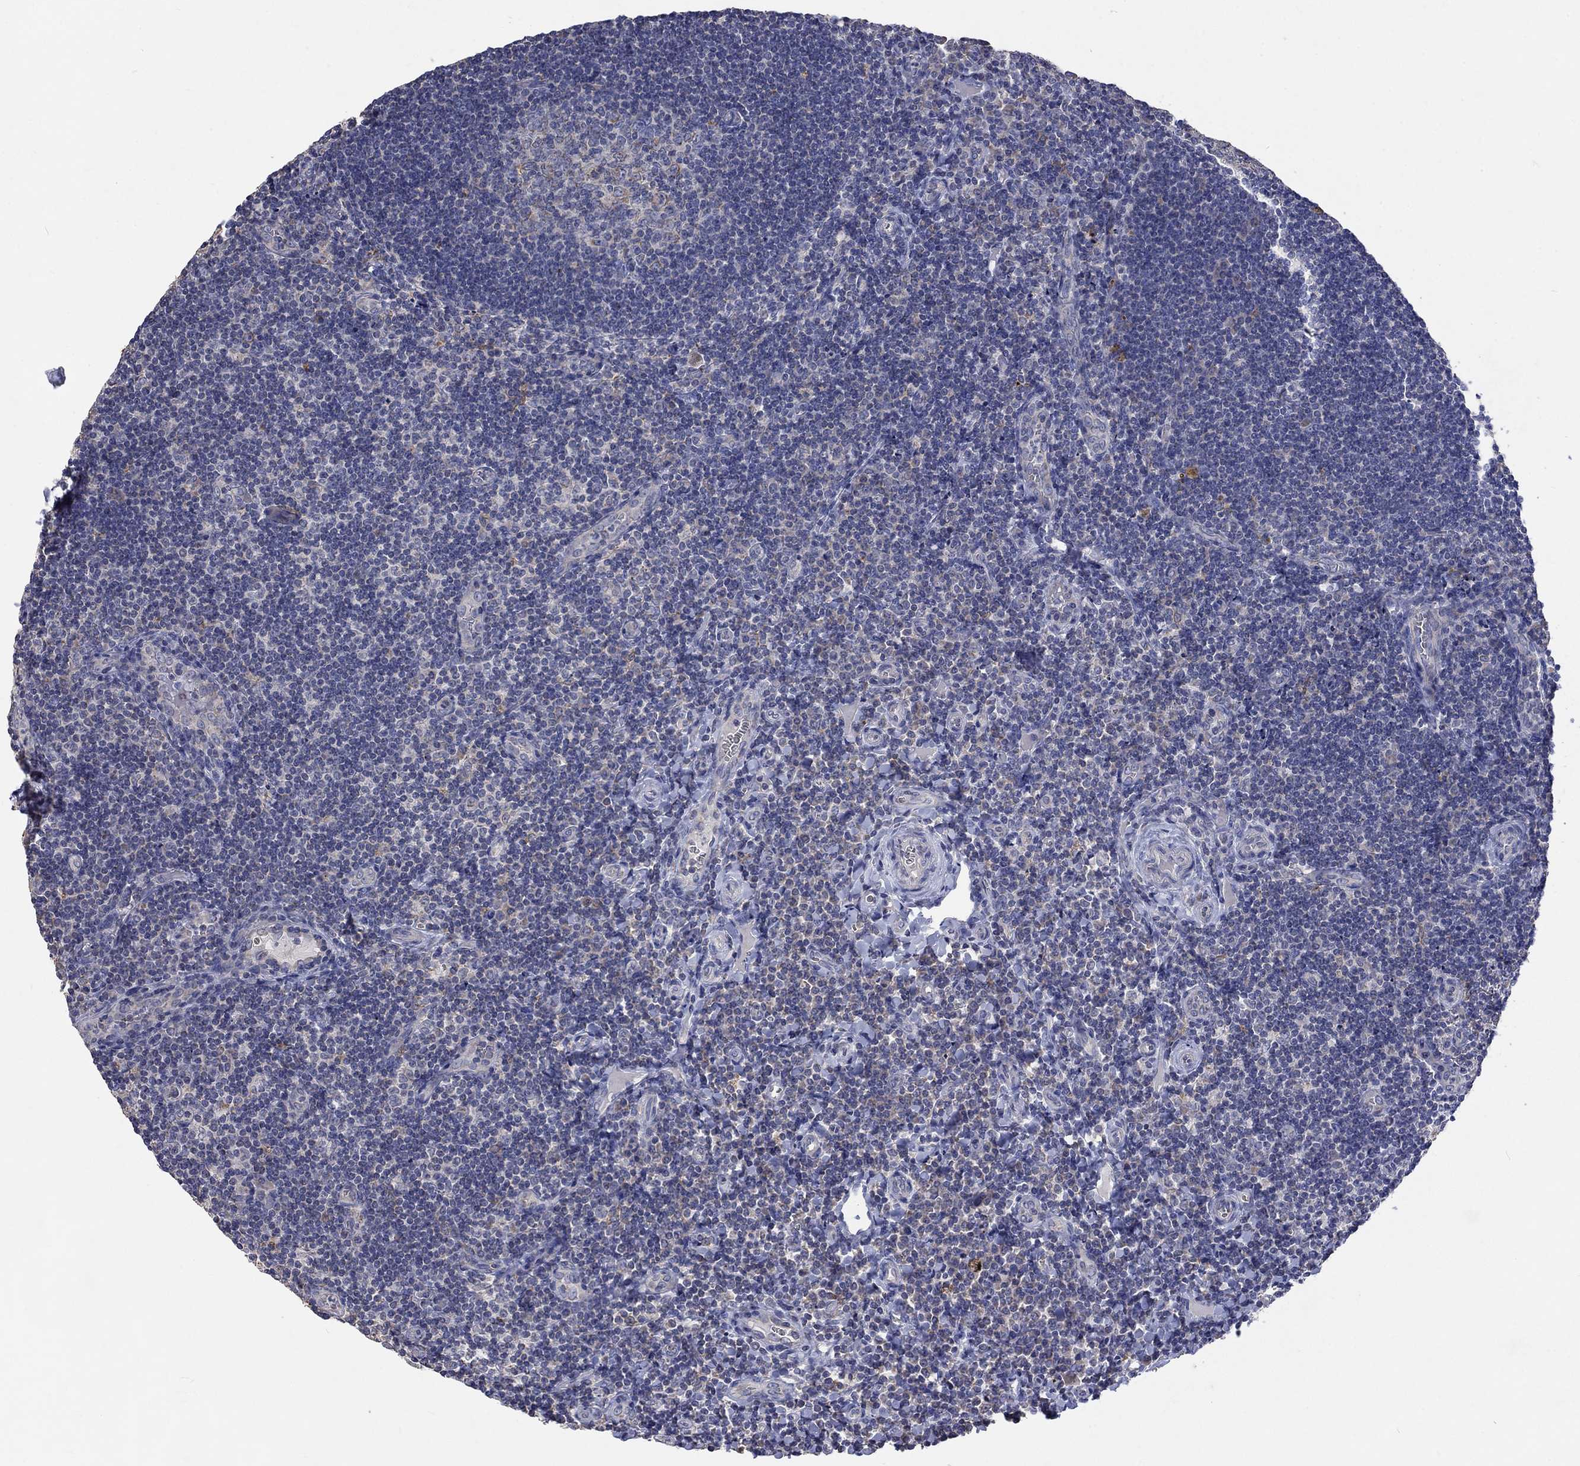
{"staining": {"intensity": "negative", "quantity": "none", "location": "none"}, "tissue": "tonsil", "cell_type": "Germinal center cells", "image_type": "normal", "snomed": [{"axis": "morphology", "description": "Normal tissue, NOS"}, {"axis": "morphology", "description": "Inflammation, NOS"}, {"axis": "topography", "description": "Tonsil"}], "caption": "Germinal center cells are negative for brown protein staining in unremarkable tonsil. (DAB immunohistochemistry visualized using brightfield microscopy, high magnification).", "gene": "UGT8", "patient": {"sex": "female", "age": 31}}